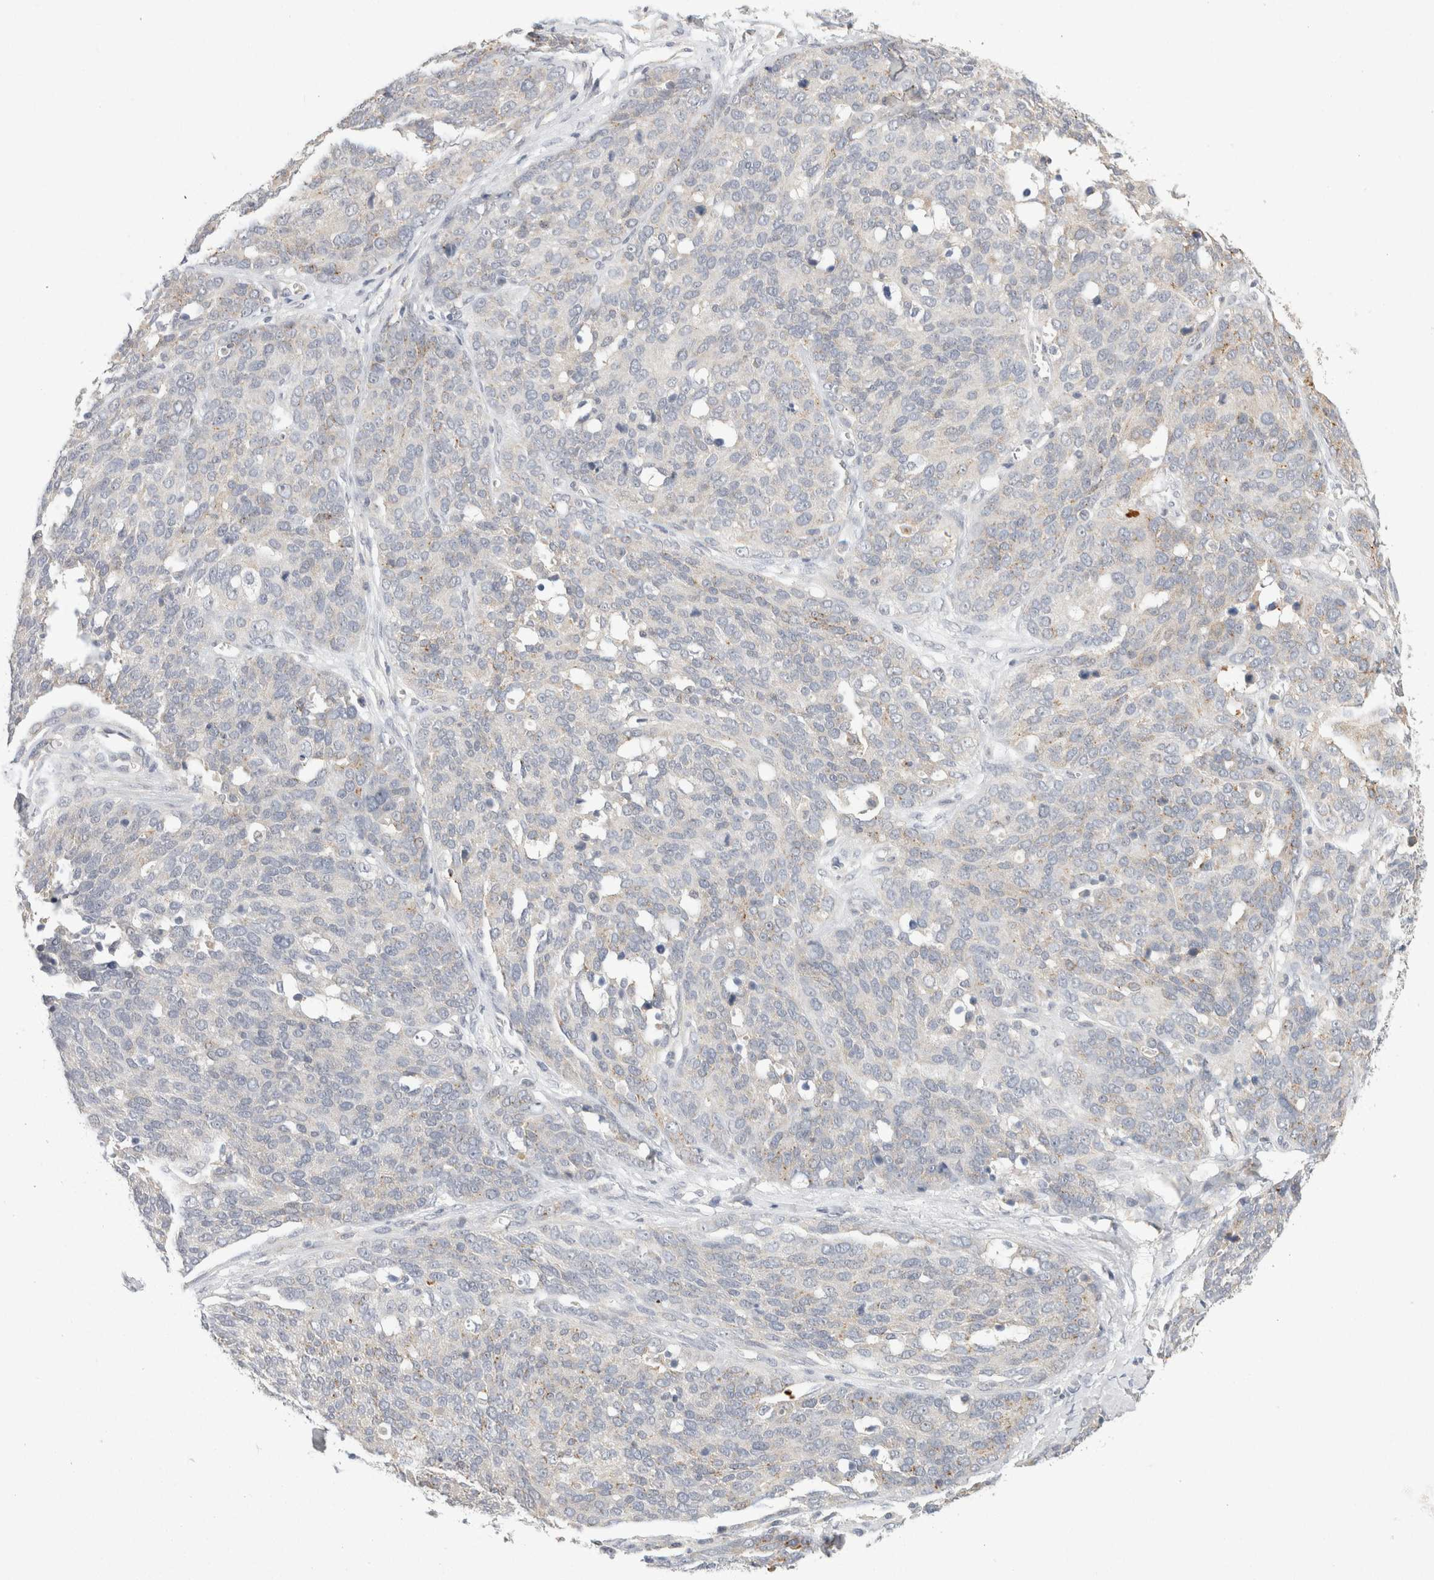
{"staining": {"intensity": "negative", "quantity": "none", "location": "none"}, "tissue": "ovarian cancer", "cell_type": "Tumor cells", "image_type": "cancer", "snomed": [{"axis": "morphology", "description": "Cystadenocarcinoma, serous, NOS"}, {"axis": "topography", "description": "Ovary"}], "caption": "High magnification brightfield microscopy of ovarian serous cystadenocarcinoma stained with DAB (brown) and counterstained with hematoxylin (blue): tumor cells show no significant positivity.", "gene": "CHRM4", "patient": {"sex": "female", "age": 44}}